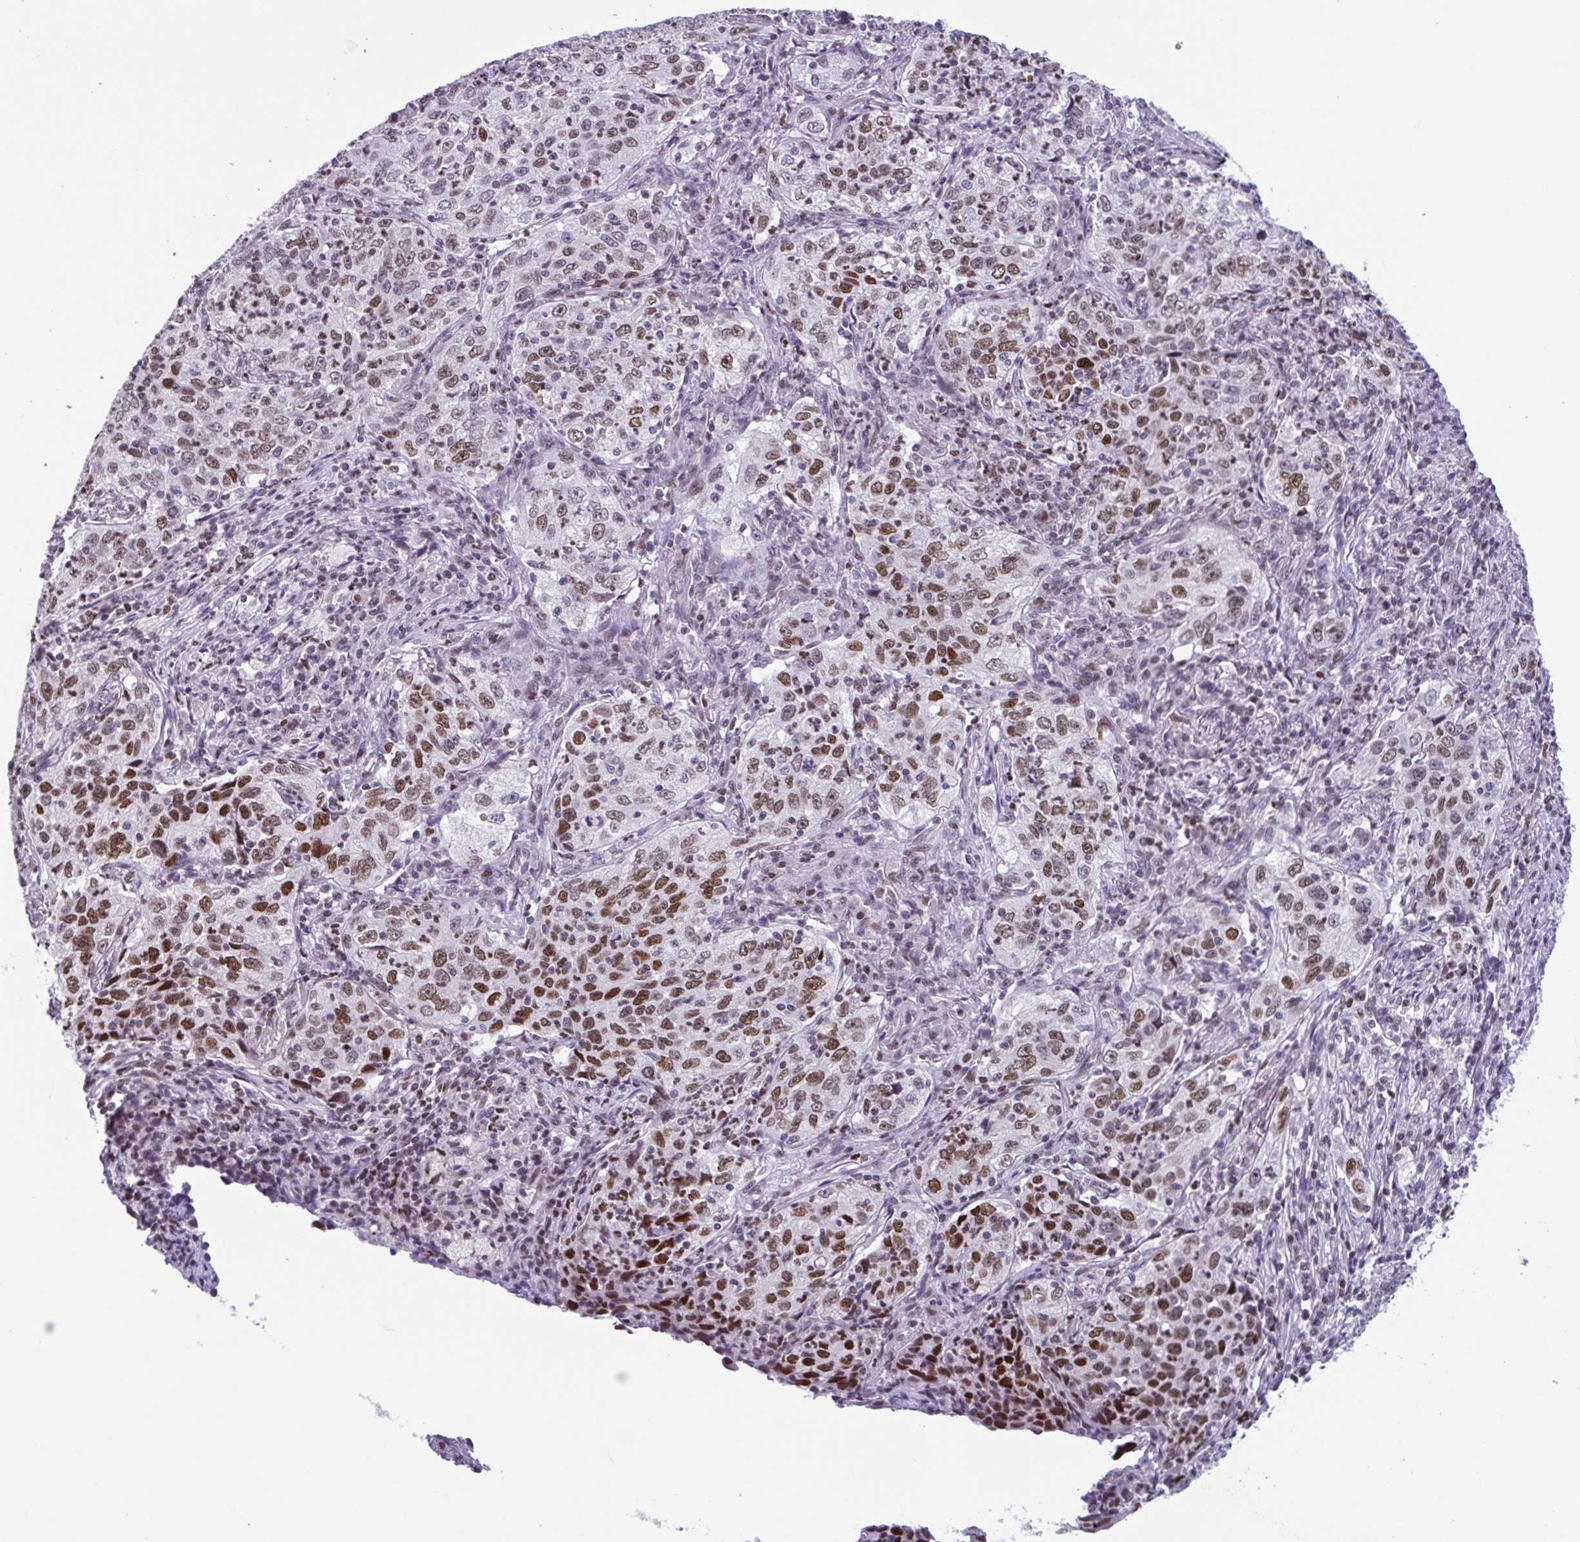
{"staining": {"intensity": "moderate", "quantity": "25%-75%", "location": "nuclear"}, "tissue": "lung cancer", "cell_type": "Tumor cells", "image_type": "cancer", "snomed": [{"axis": "morphology", "description": "Squamous cell carcinoma, NOS"}, {"axis": "topography", "description": "Lung"}], "caption": "Lung cancer was stained to show a protein in brown. There is medium levels of moderate nuclear positivity in about 25%-75% of tumor cells.", "gene": "IRF1", "patient": {"sex": "male", "age": 71}}